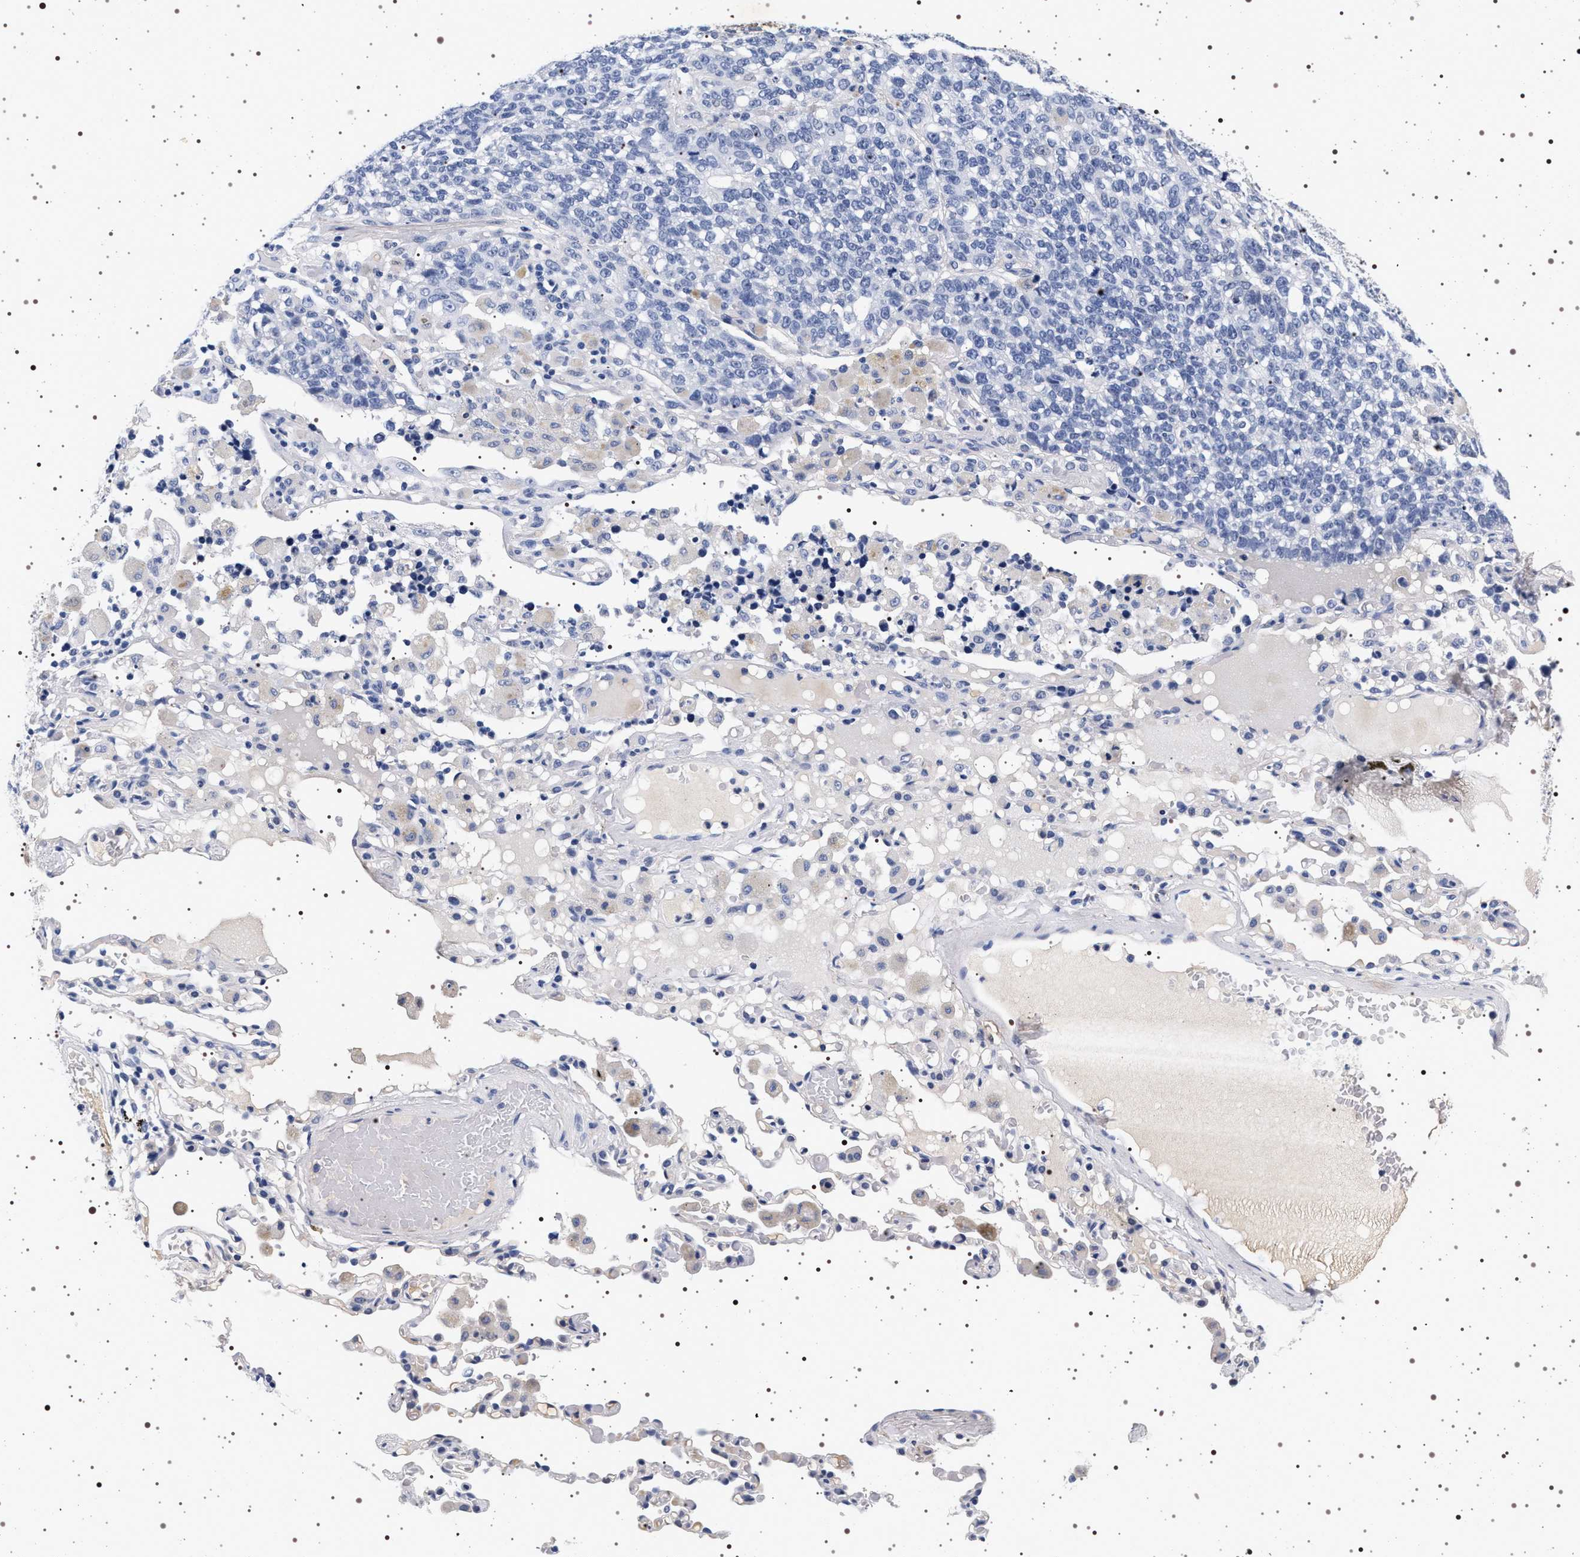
{"staining": {"intensity": "negative", "quantity": "none", "location": "none"}, "tissue": "lung cancer", "cell_type": "Tumor cells", "image_type": "cancer", "snomed": [{"axis": "morphology", "description": "Adenocarcinoma, NOS"}, {"axis": "topography", "description": "Lung"}], "caption": "There is no significant expression in tumor cells of adenocarcinoma (lung).", "gene": "MAPK10", "patient": {"sex": "male", "age": 49}}